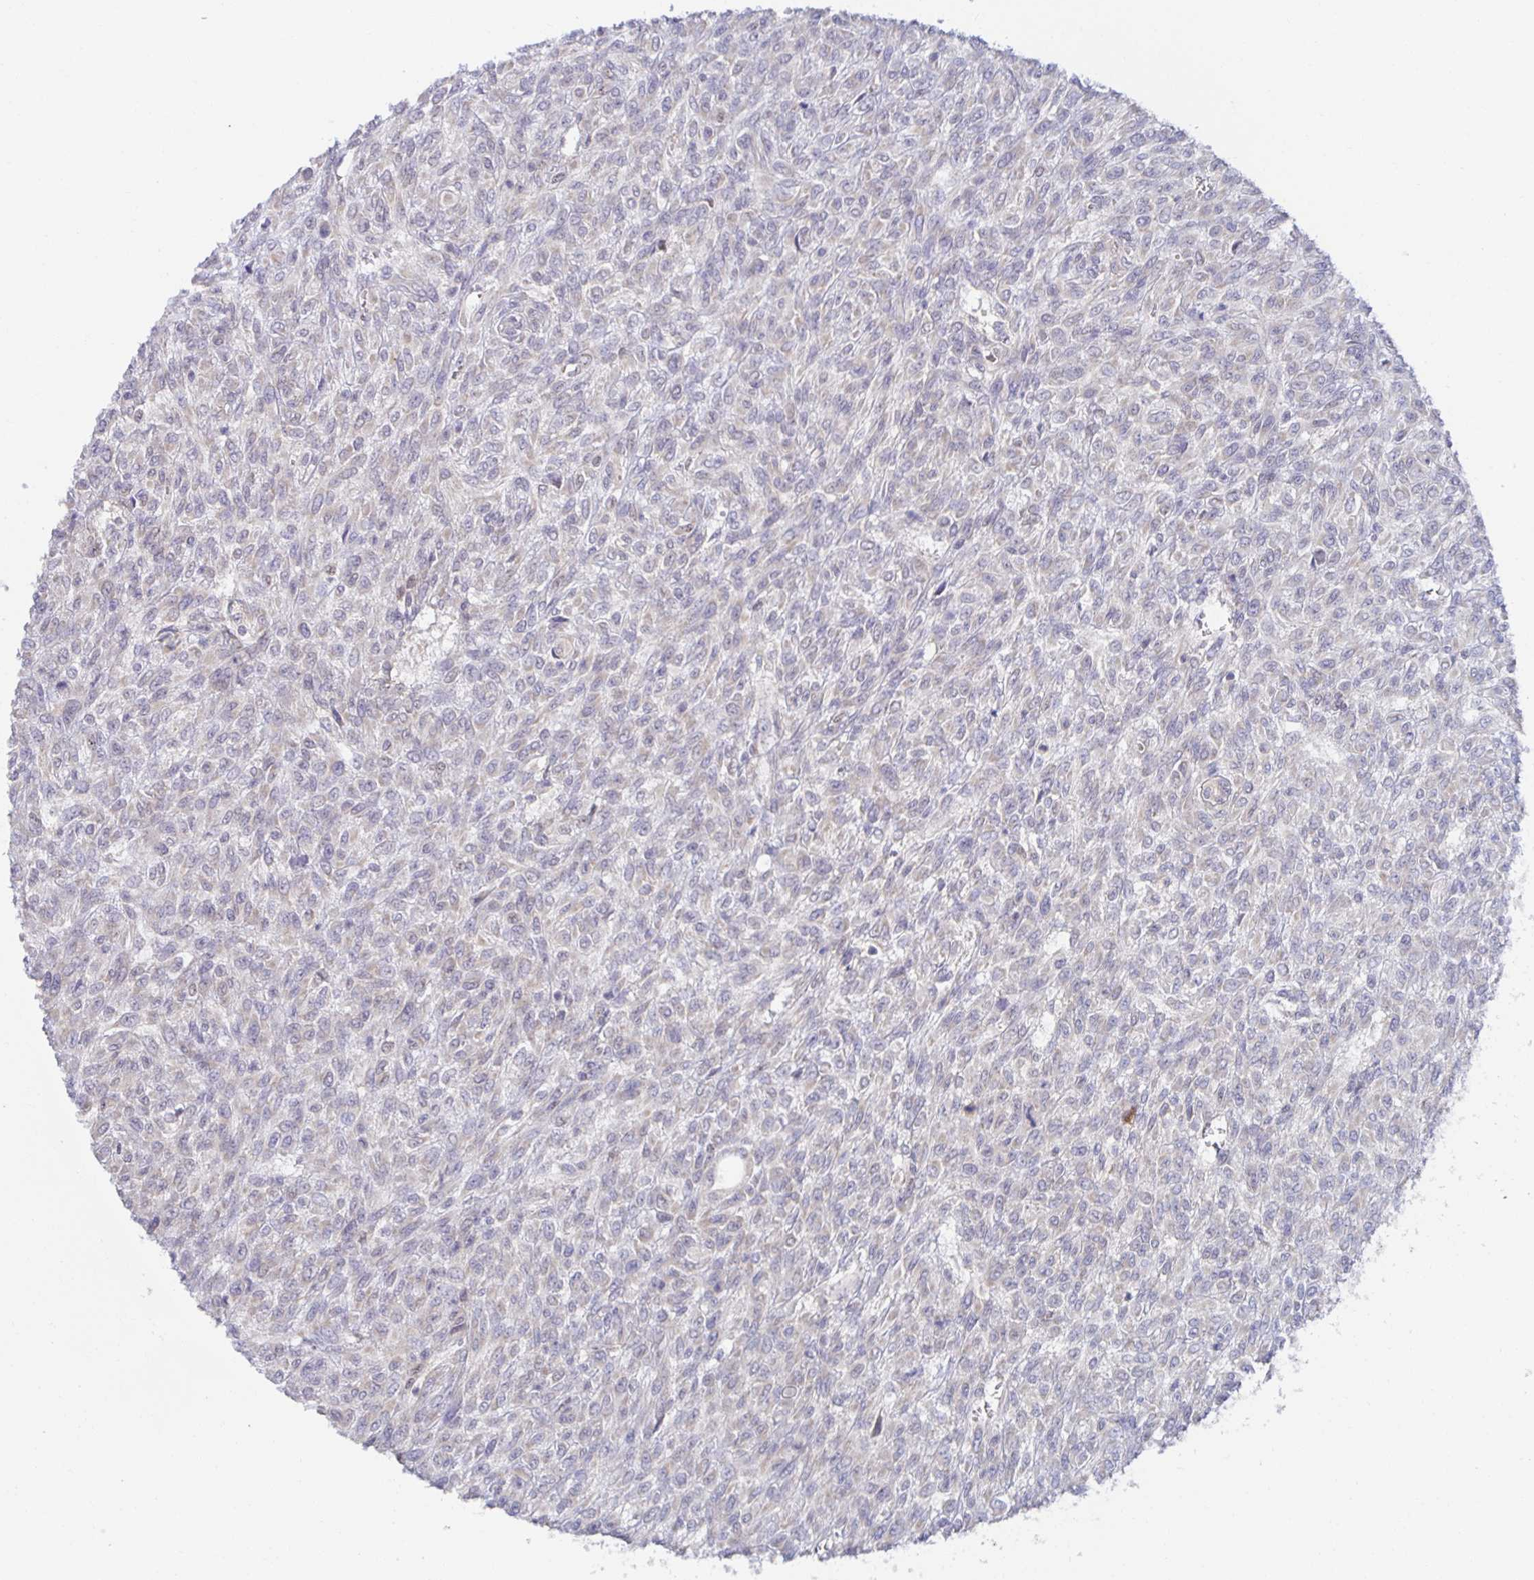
{"staining": {"intensity": "negative", "quantity": "none", "location": "none"}, "tissue": "renal cancer", "cell_type": "Tumor cells", "image_type": "cancer", "snomed": [{"axis": "morphology", "description": "Adenocarcinoma, NOS"}, {"axis": "topography", "description": "Kidney"}], "caption": "Renal adenocarcinoma was stained to show a protein in brown. There is no significant staining in tumor cells.", "gene": "BAD", "patient": {"sex": "male", "age": 58}}